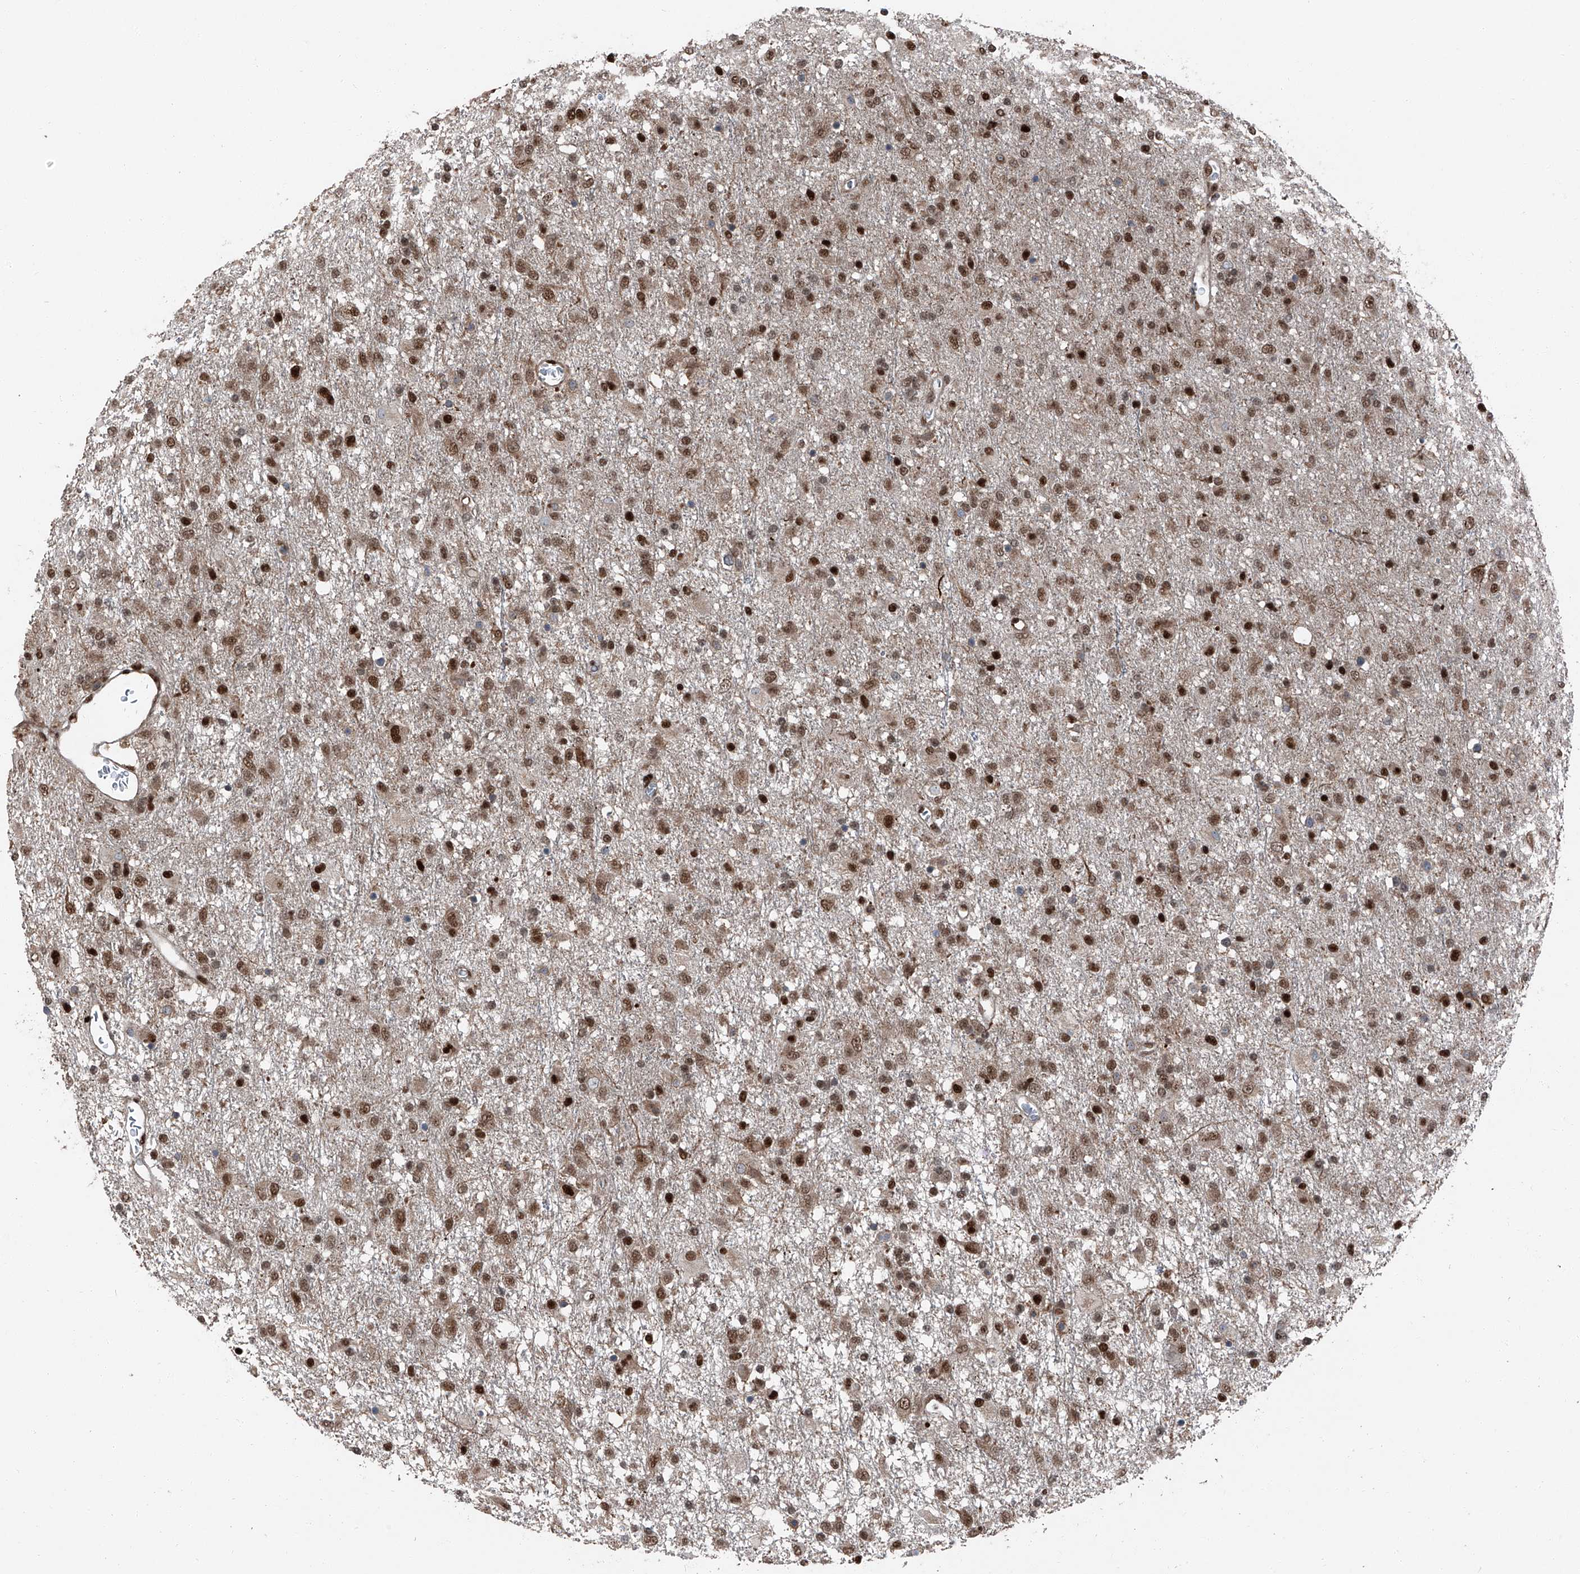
{"staining": {"intensity": "strong", "quantity": ">75%", "location": "nuclear"}, "tissue": "glioma", "cell_type": "Tumor cells", "image_type": "cancer", "snomed": [{"axis": "morphology", "description": "Glioma, malignant, Low grade"}, {"axis": "topography", "description": "Brain"}], "caption": "IHC (DAB (3,3'-diaminobenzidine)) staining of glioma displays strong nuclear protein positivity in about >75% of tumor cells.", "gene": "FKBP5", "patient": {"sex": "male", "age": 65}}